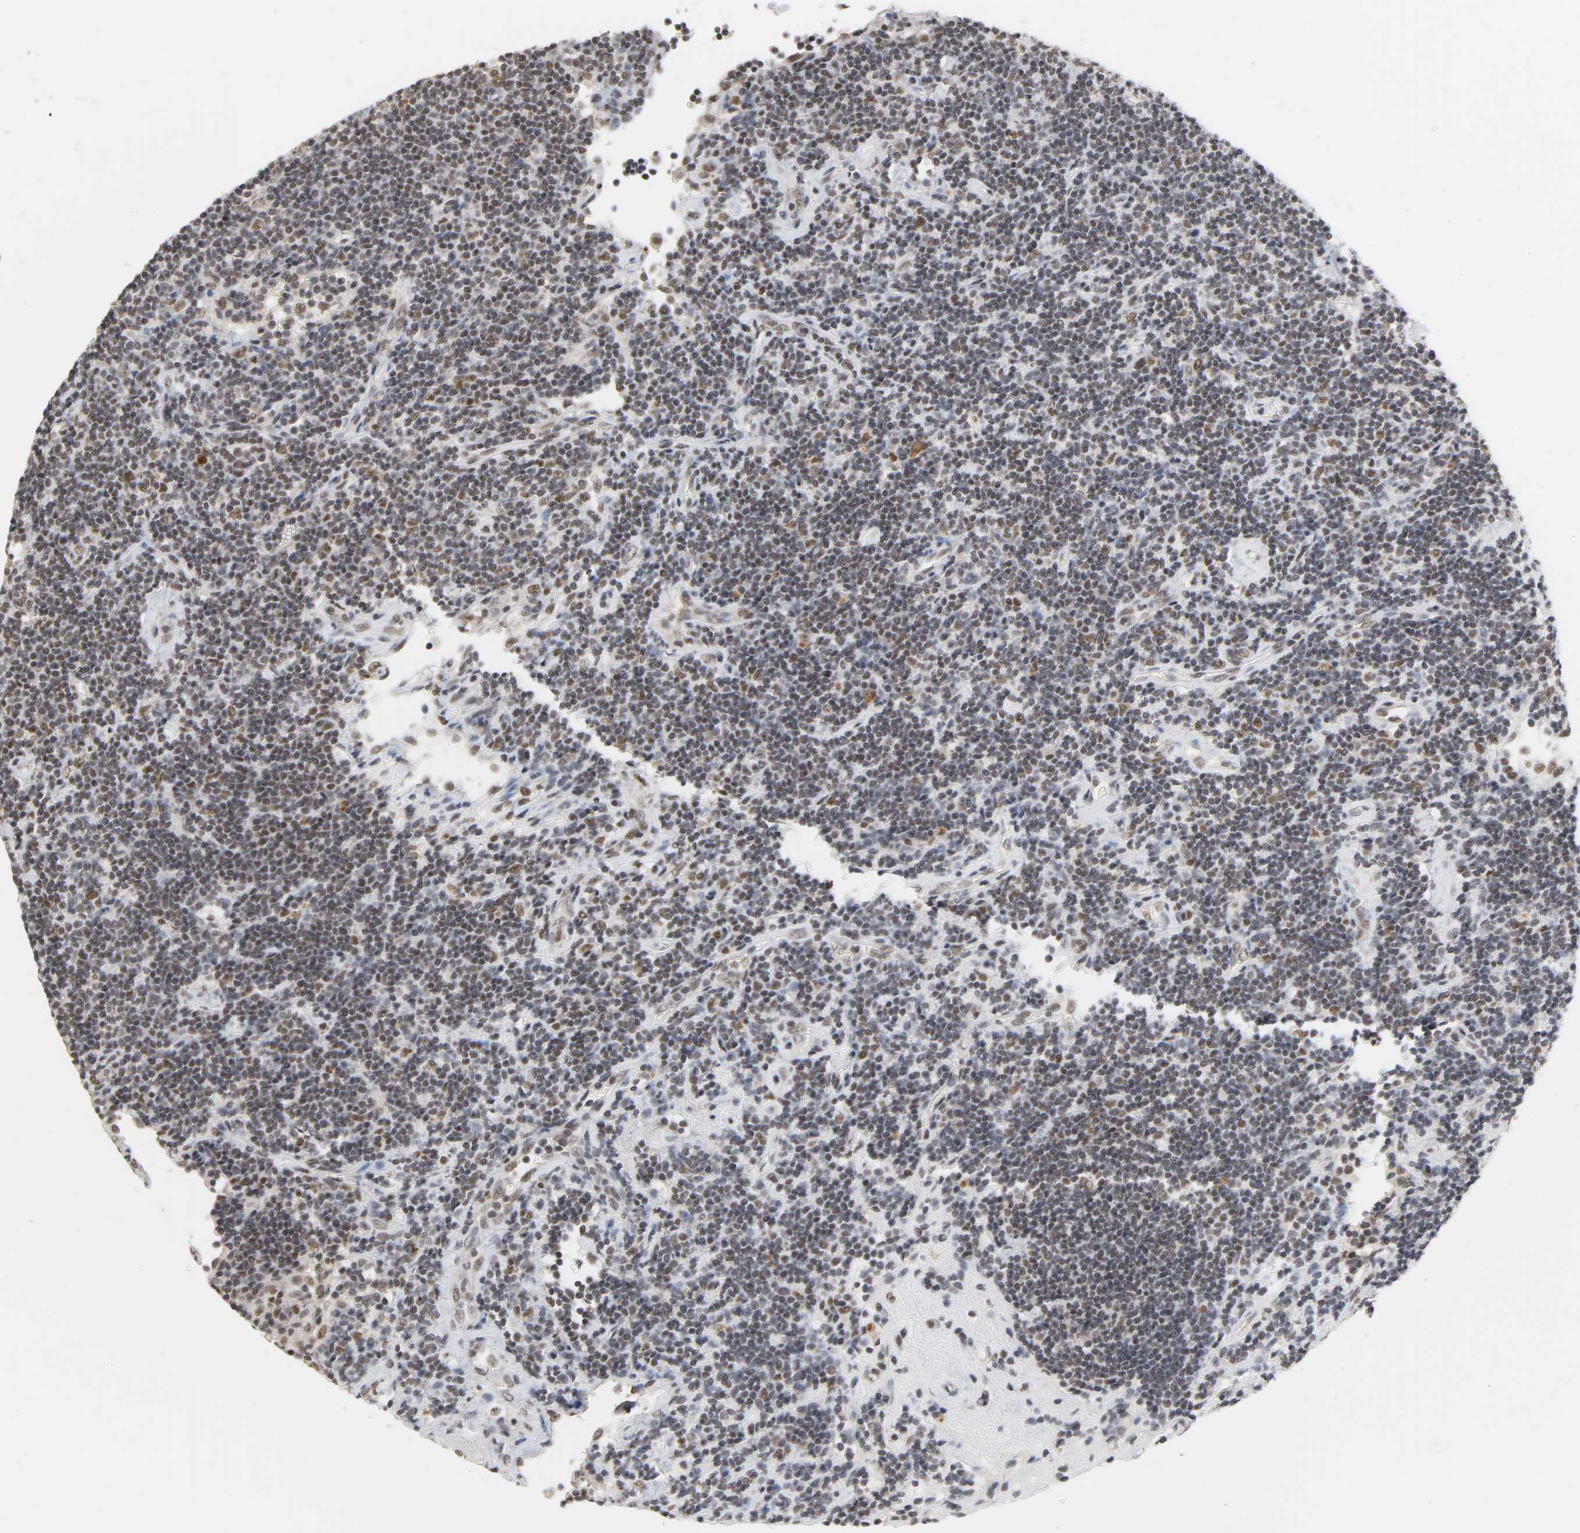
{"staining": {"intensity": "moderate", "quantity": ">75%", "location": "nuclear"}, "tissue": "lymphoma", "cell_type": "Tumor cells", "image_type": "cancer", "snomed": [{"axis": "morphology", "description": "Malignant lymphoma, non-Hodgkin's type, Low grade"}, {"axis": "topography", "description": "Lymph node"}], "caption": "IHC (DAB) staining of human lymphoma shows moderate nuclear protein expression in about >75% of tumor cells.", "gene": "NCOA6", "patient": {"sex": "male", "age": 70}}